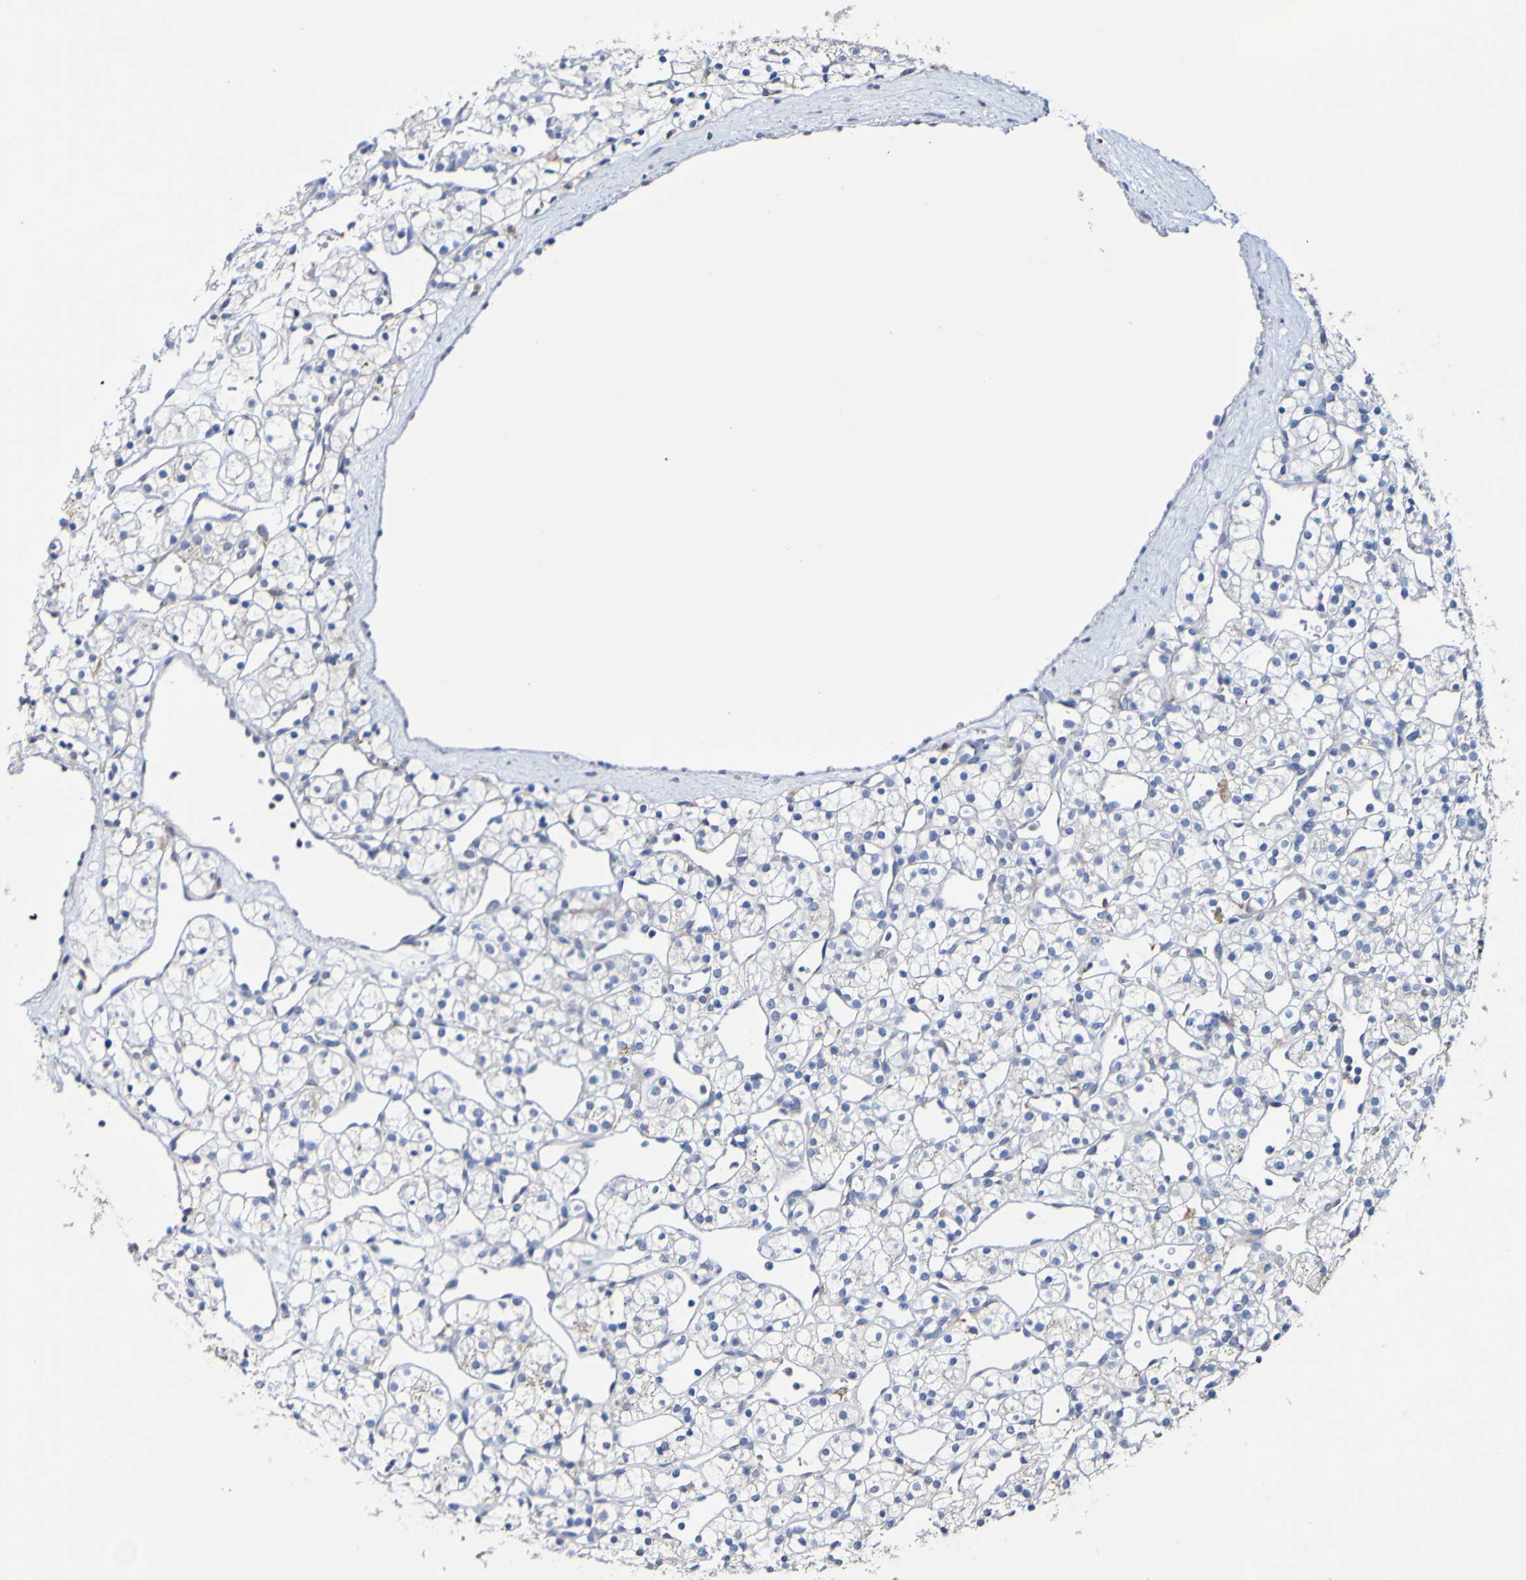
{"staining": {"intensity": "negative", "quantity": "none", "location": "none"}, "tissue": "renal cancer", "cell_type": "Tumor cells", "image_type": "cancer", "snomed": [{"axis": "morphology", "description": "Adenocarcinoma, NOS"}, {"axis": "topography", "description": "Kidney"}], "caption": "Tumor cells are negative for protein expression in human adenocarcinoma (renal).", "gene": "SLC3A2", "patient": {"sex": "female", "age": 60}}